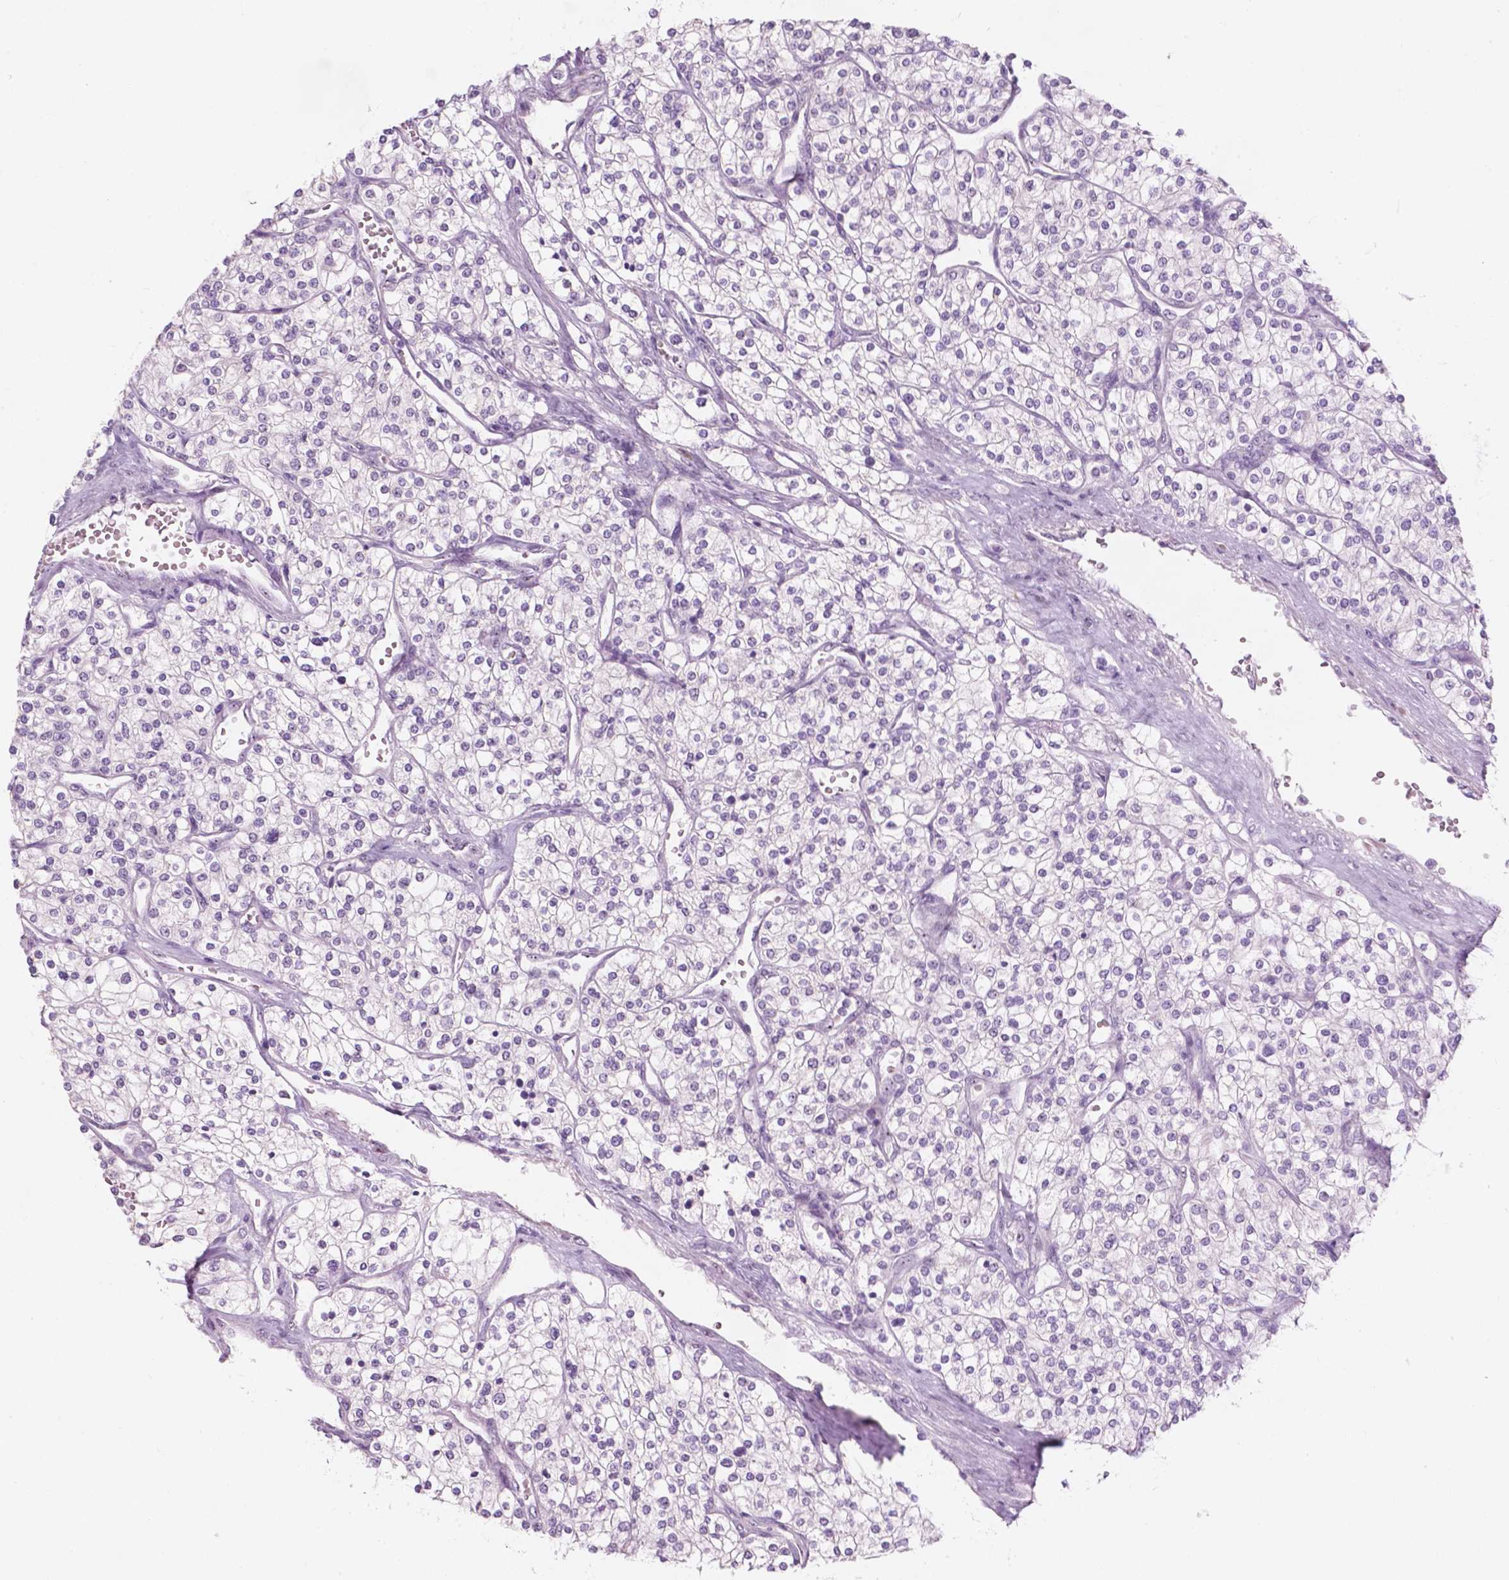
{"staining": {"intensity": "negative", "quantity": "none", "location": "none"}, "tissue": "renal cancer", "cell_type": "Tumor cells", "image_type": "cancer", "snomed": [{"axis": "morphology", "description": "Adenocarcinoma, NOS"}, {"axis": "topography", "description": "Kidney"}], "caption": "The immunohistochemistry (IHC) image has no significant staining in tumor cells of adenocarcinoma (renal) tissue.", "gene": "ZNF853", "patient": {"sex": "male", "age": 80}}